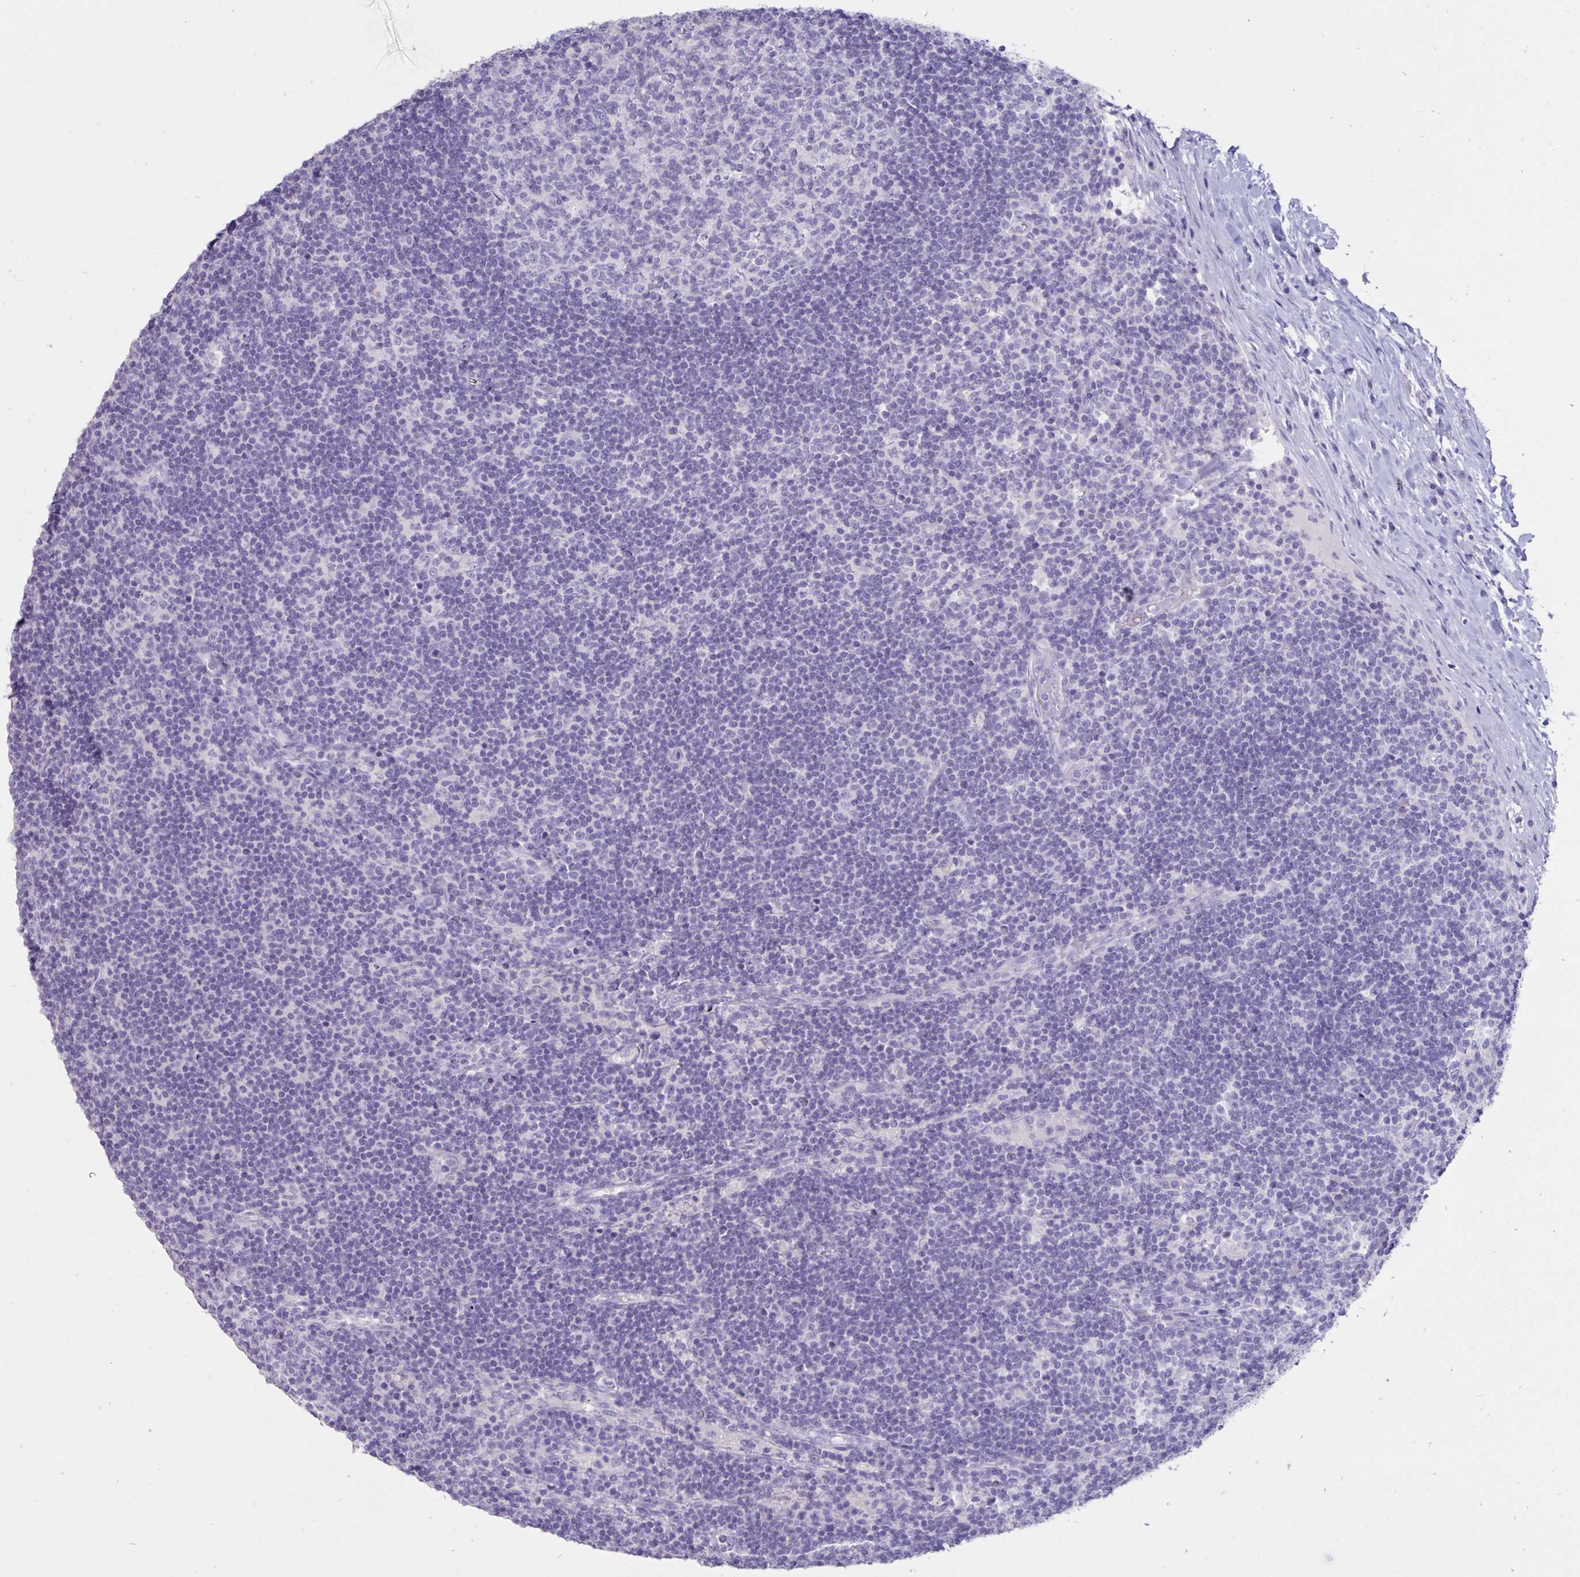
{"staining": {"intensity": "negative", "quantity": "none", "location": "none"}, "tissue": "lymph node", "cell_type": "Germinal center cells", "image_type": "normal", "snomed": [{"axis": "morphology", "description": "Normal tissue, NOS"}, {"axis": "topography", "description": "Lymph node"}], "caption": "The immunohistochemistry histopathology image has no significant expression in germinal center cells of lymph node.", "gene": "TNNC1", "patient": {"sex": "male", "age": 67}}